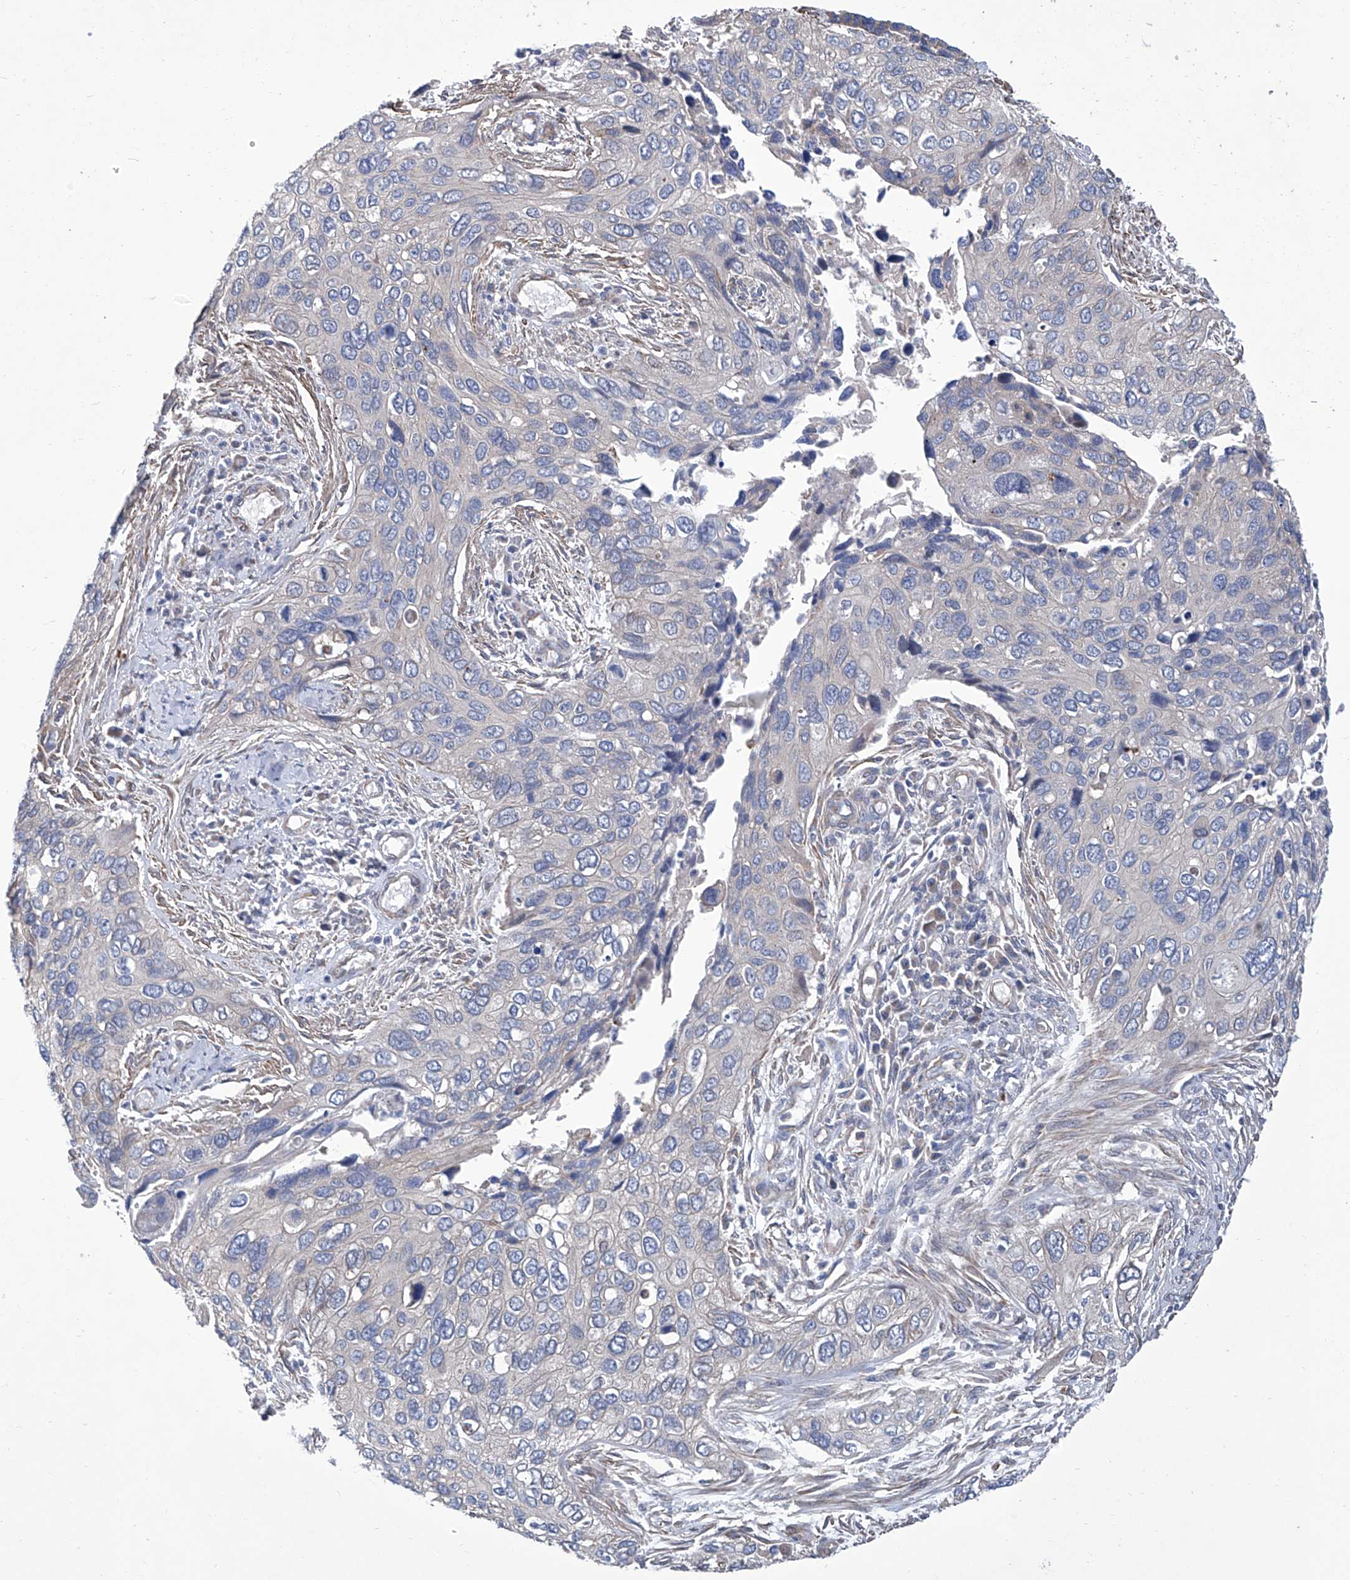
{"staining": {"intensity": "negative", "quantity": "none", "location": "none"}, "tissue": "cervical cancer", "cell_type": "Tumor cells", "image_type": "cancer", "snomed": [{"axis": "morphology", "description": "Squamous cell carcinoma, NOS"}, {"axis": "topography", "description": "Cervix"}], "caption": "Protein analysis of cervical squamous cell carcinoma exhibits no significant expression in tumor cells.", "gene": "SMS", "patient": {"sex": "female", "age": 55}}